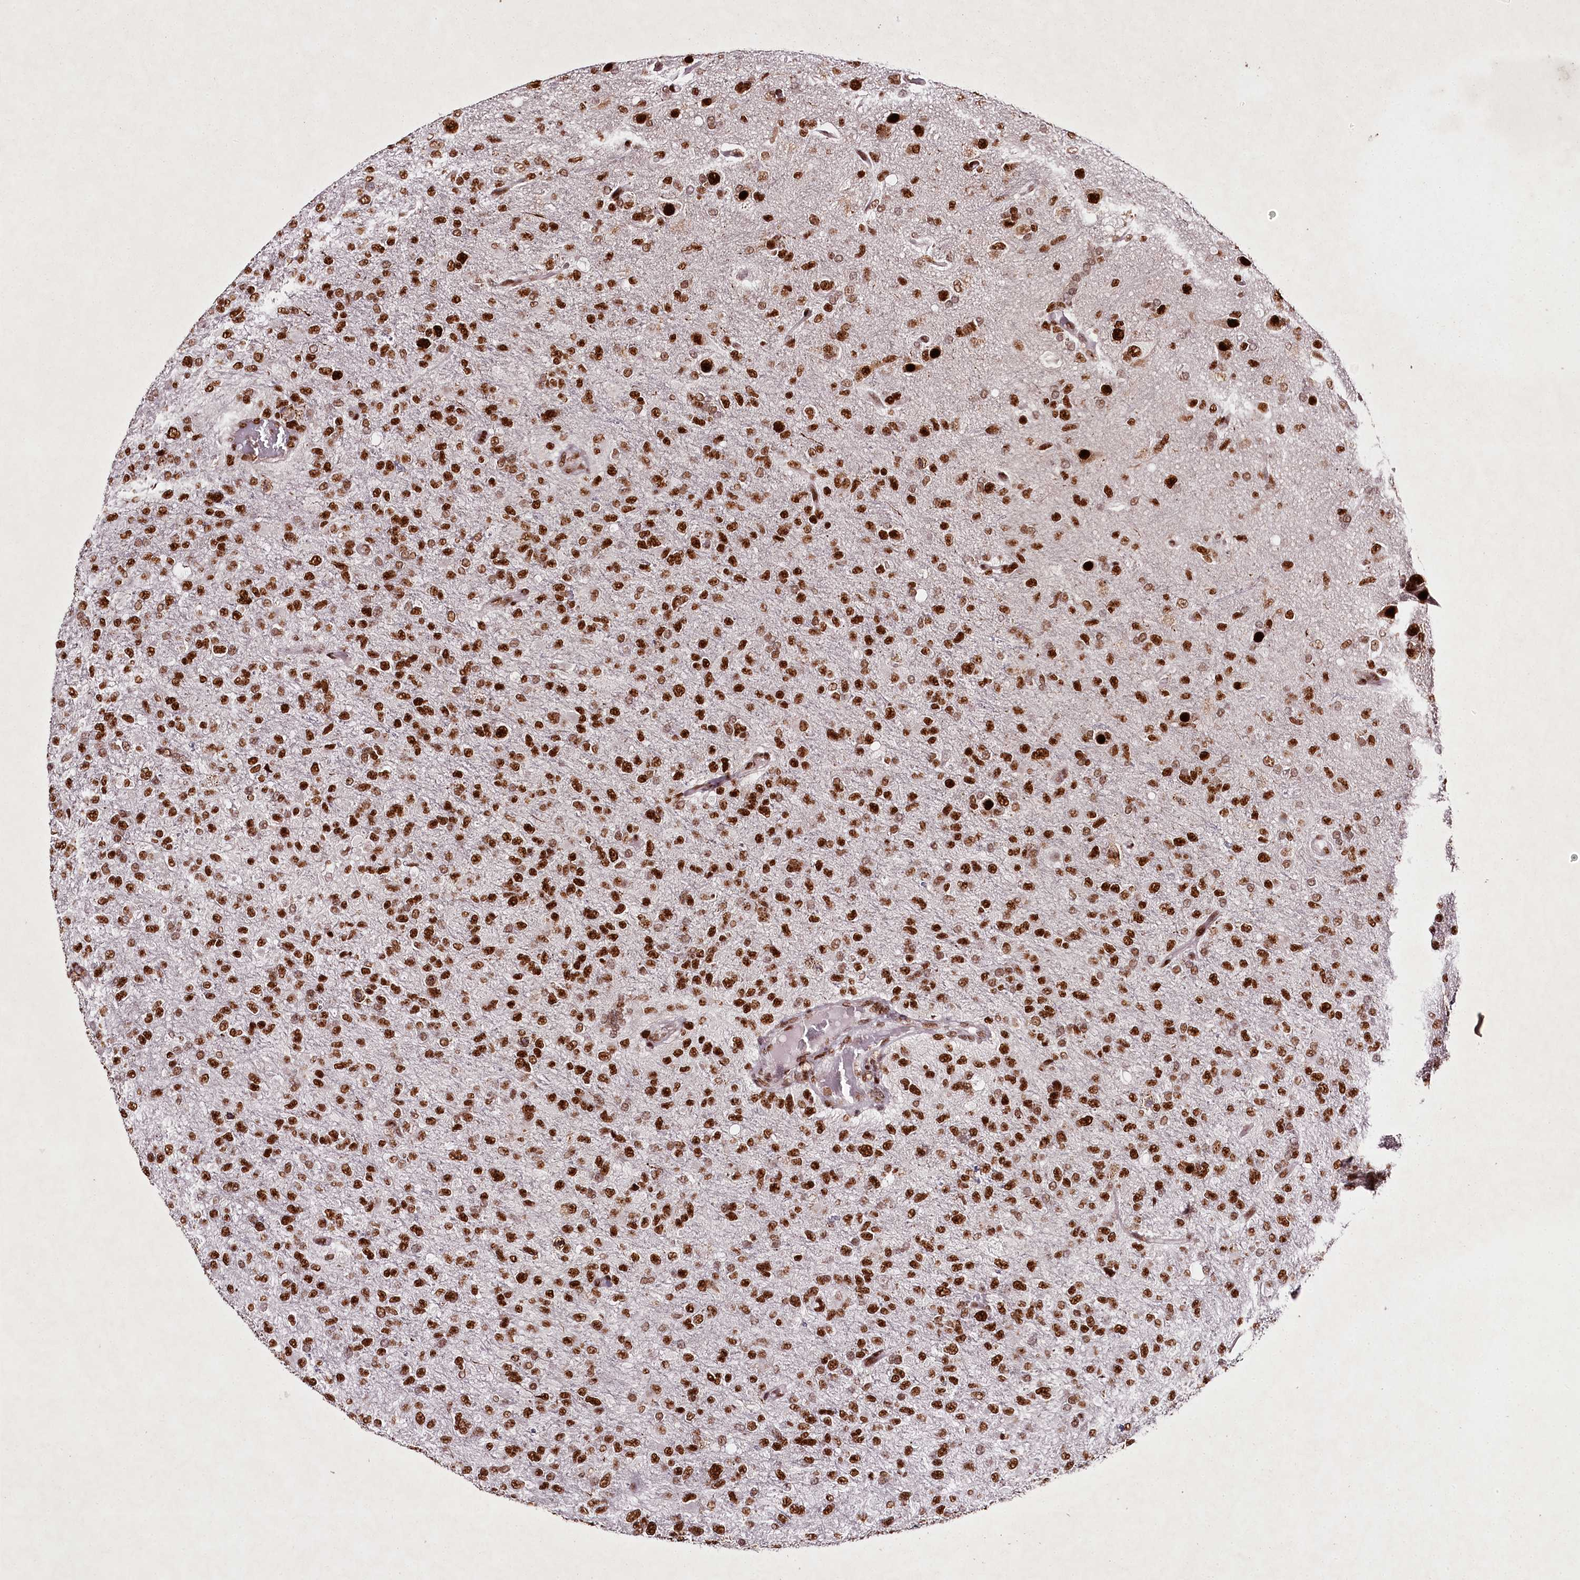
{"staining": {"intensity": "strong", "quantity": ">75%", "location": "nuclear"}, "tissue": "glioma", "cell_type": "Tumor cells", "image_type": "cancer", "snomed": [{"axis": "morphology", "description": "Glioma, malignant, High grade"}, {"axis": "topography", "description": "Brain"}], "caption": "Human glioma stained with a brown dye exhibits strong nuclear positive staining in about >75% of tumor cells.", "gene": "PSPC1", "patient": {"sex": "female", "age": 74}}